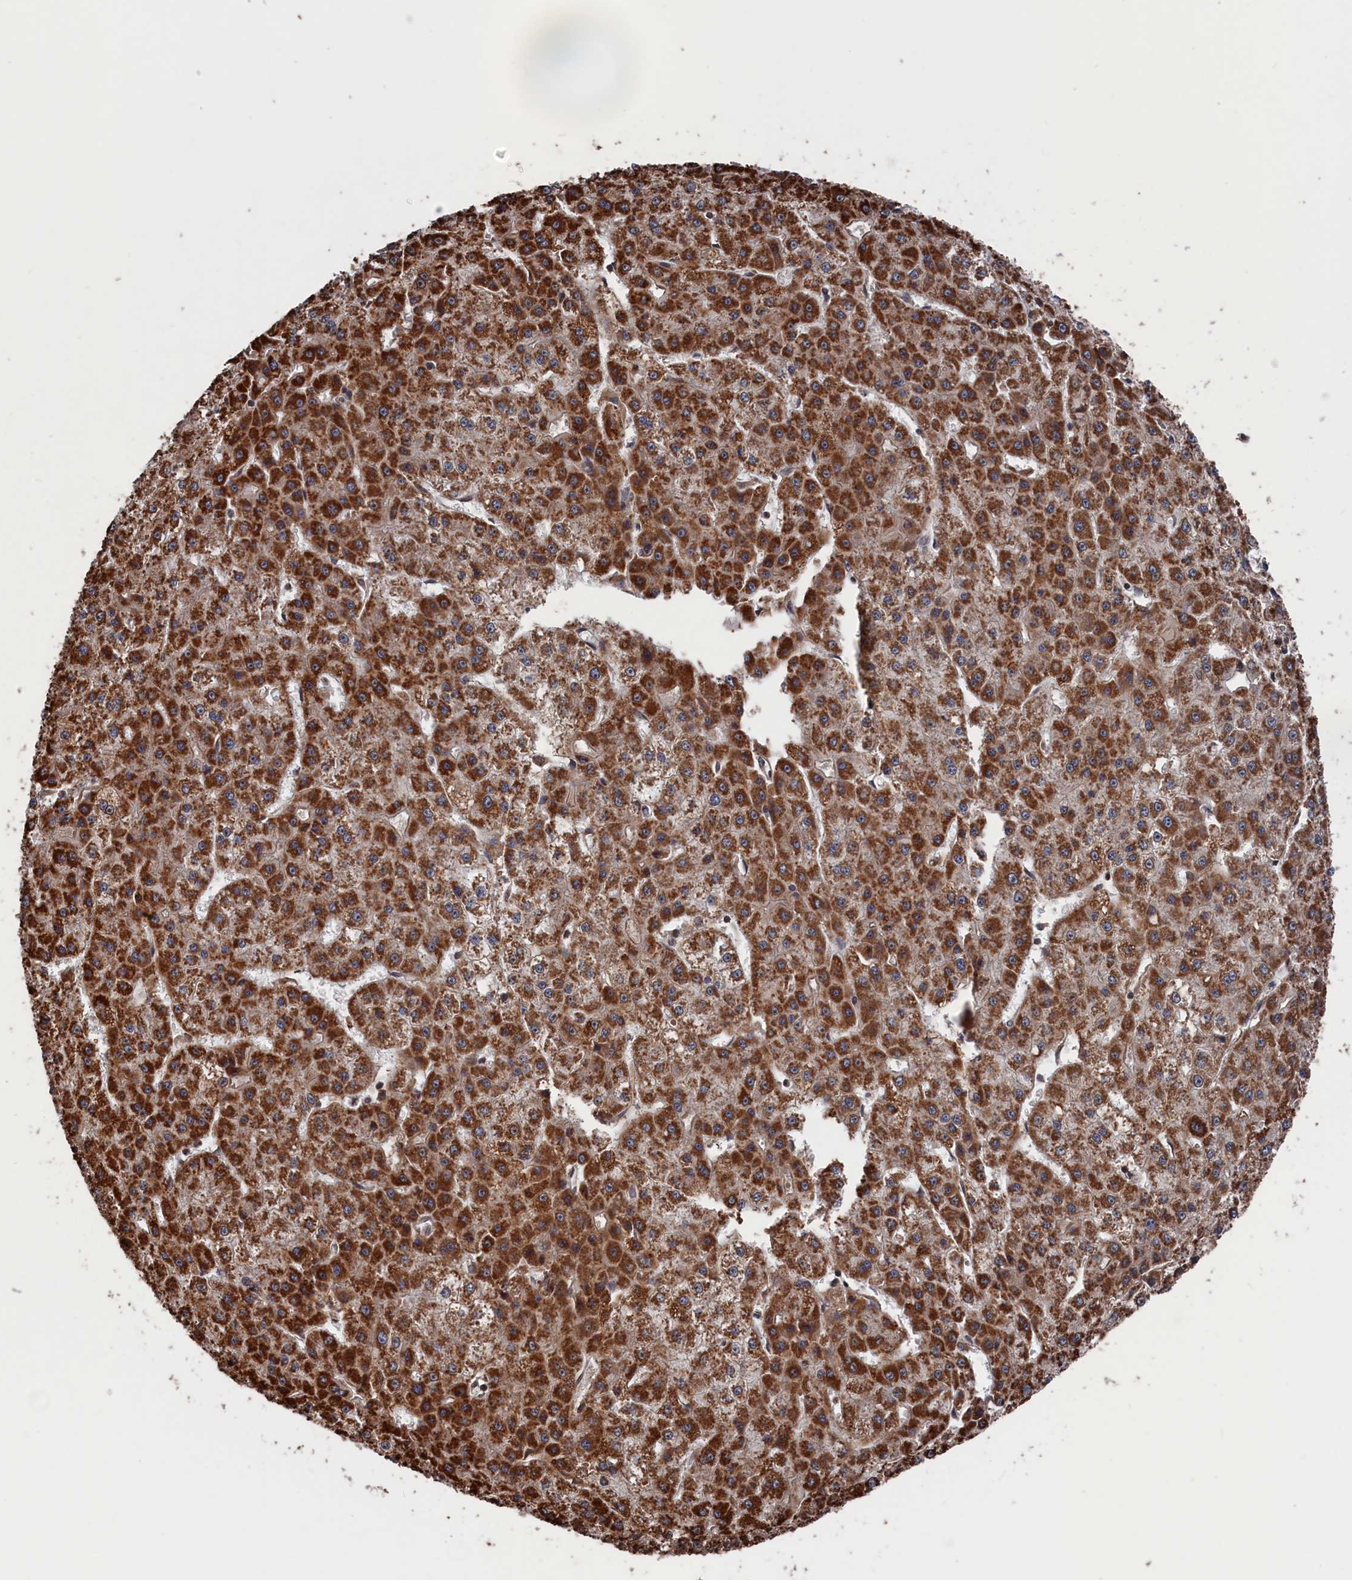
{"staining": {"intensity": "strong", "quantity": ">75%", "location": "cytoplasmic/membranous"}, "tissue": "liver cancer", "cell_type": "Tumor cells", "image_type": "cancer", "snomed": [{"axis": "morphology", "description": "Carcinoma, Hepatocellular, NOS"}, {"axis": "topography", "description": "Liver"}], "caption": "Brown immunohistochemical staining in liver hepatocellular carcinoma reveals strong cytoplasmic/membranous staining in about >75% of tumor cells. (DAB = brown stain, brightfield microscopy at high magnification).", "gene": "PDE12", "patient": {"sex": "male", "age": 47}}